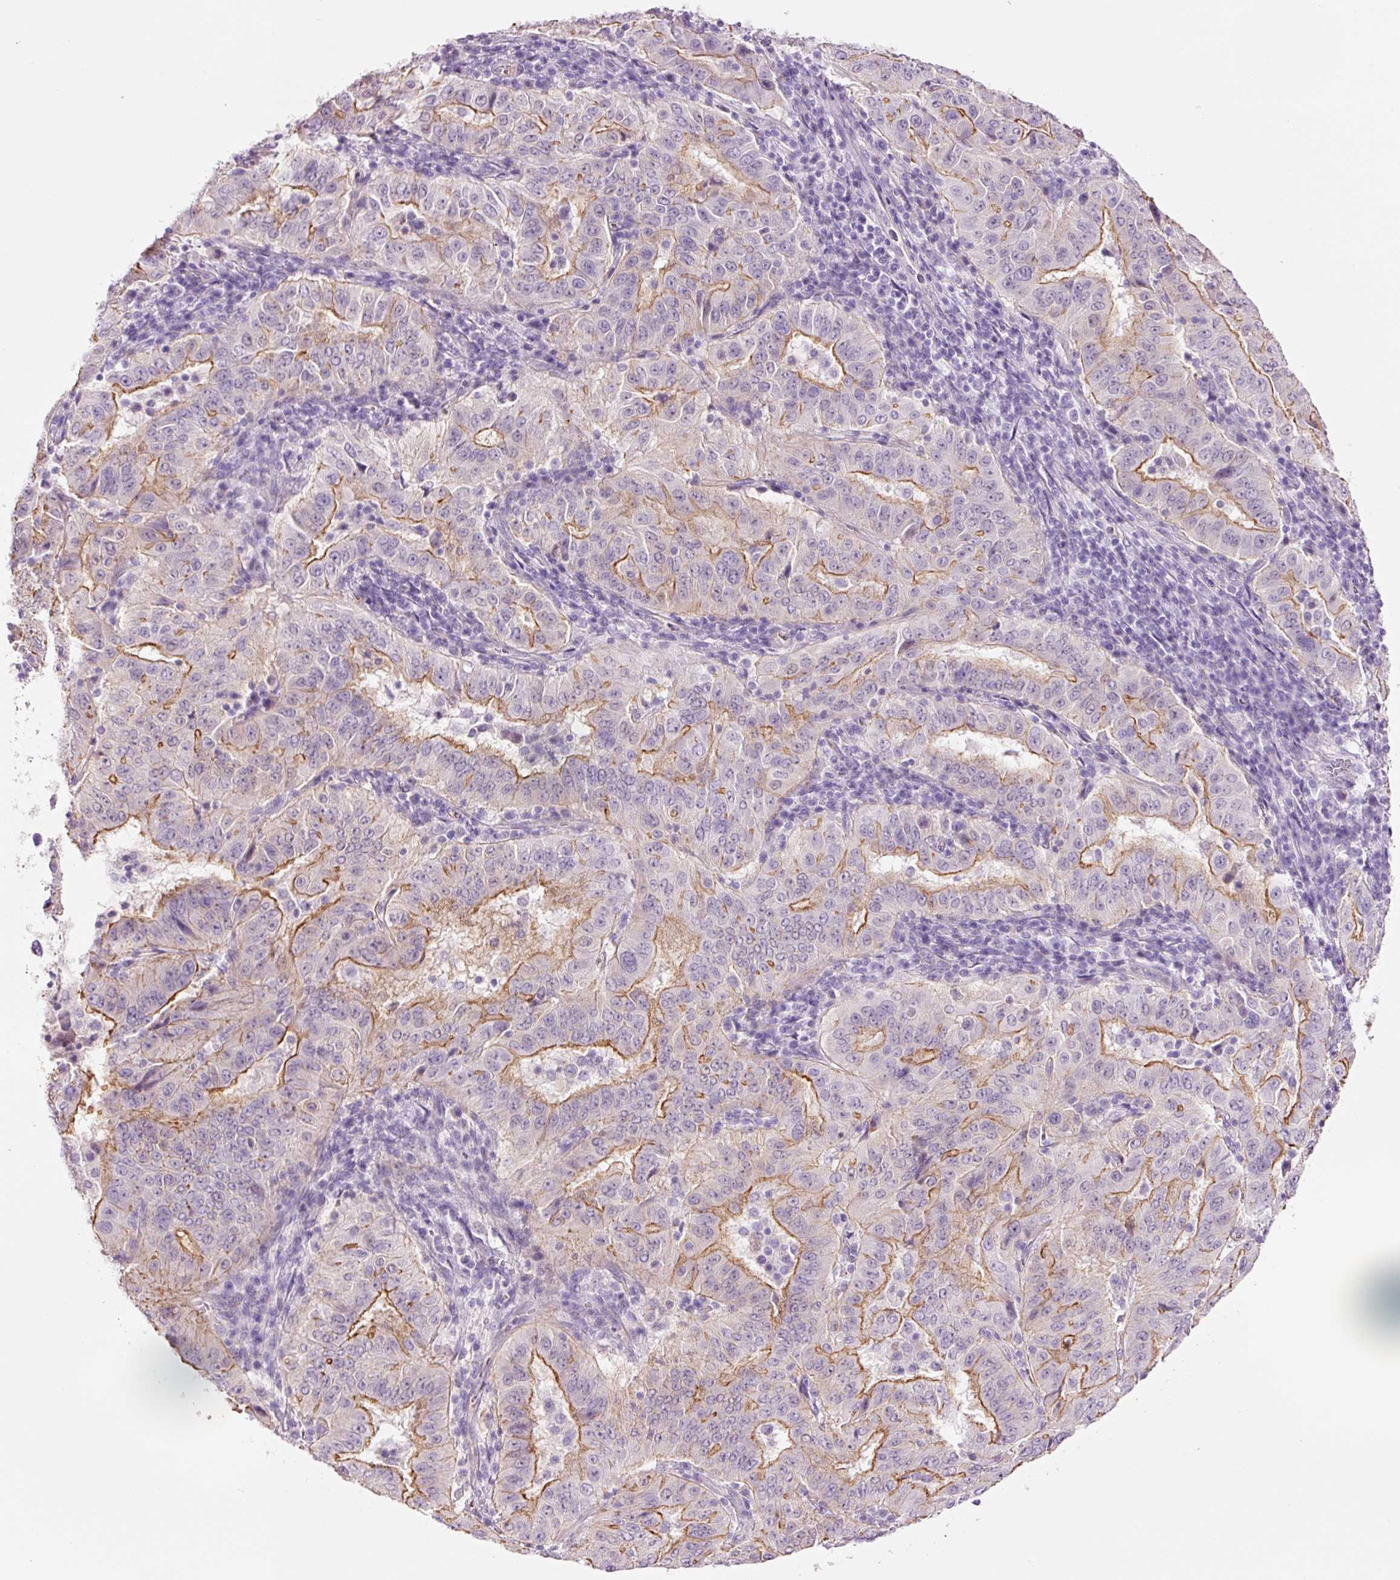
{"staining": {"intensity": "moderate", "quantity": "25%-75%", "location": "cytoplasmic/membranous"}, "tissue": "pancreatic cancer", "cell_type": "Tumor cells", "image_type": "cancer", "snomed": [{"axis": "morphology", "description": "Adenocarcinoma, NOS"}, {"axis": "topography", "description": "Pancreas"}], "caption": "Protein staining of pancreatic adenocarcinoma tissue displays moderate cytoplasmic/membranous expression in about 25%-75% of tumor cells. (DAB IHC with brightfield microscopy, high magnification).", "gene": "HSPA4L", "patient": {"sex": "male", "age": 63}}